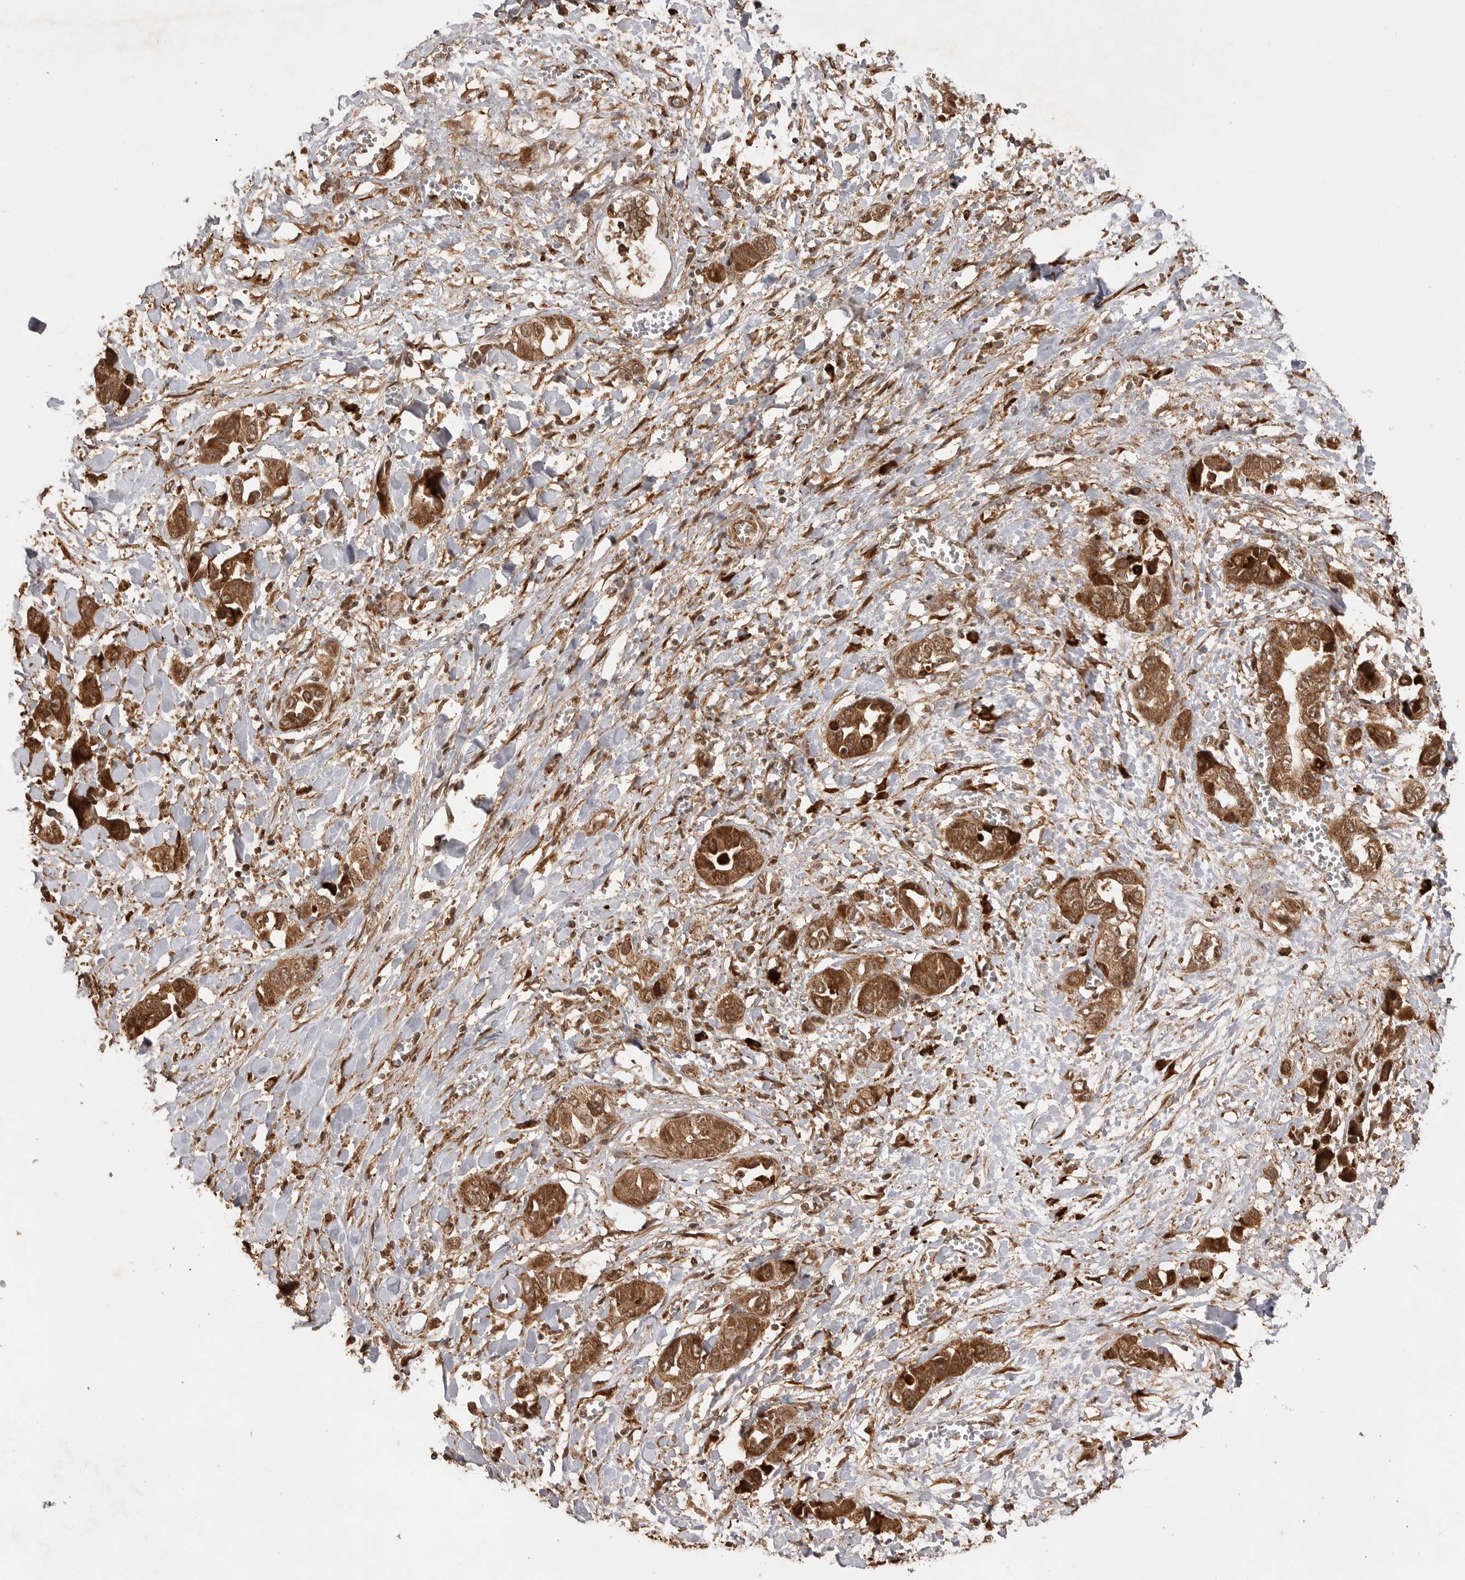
{"staining": {"intensity": "strong", "quantity": ">75%", "location": "cytoplasmic/membranous"}, "tissue": "liver cancer", "cell_type": "Tumor cells", "image_type": "cancer", "snomed": [{"axis": "morphology", "description": "Cholangiocarcinoma"}, {"axis": "topography", "description": "Liver"}], "caption": "DAB (3,3'-diaminobenzidine) immunohistochemical staining of human liver cancer (cholangiocarcinoma) exhibits strong cytoplasmic/membranous protein staining in about >75% of tumor cells.", "gene": "BOC", "patient": {"sex": "female", "age": 52}}